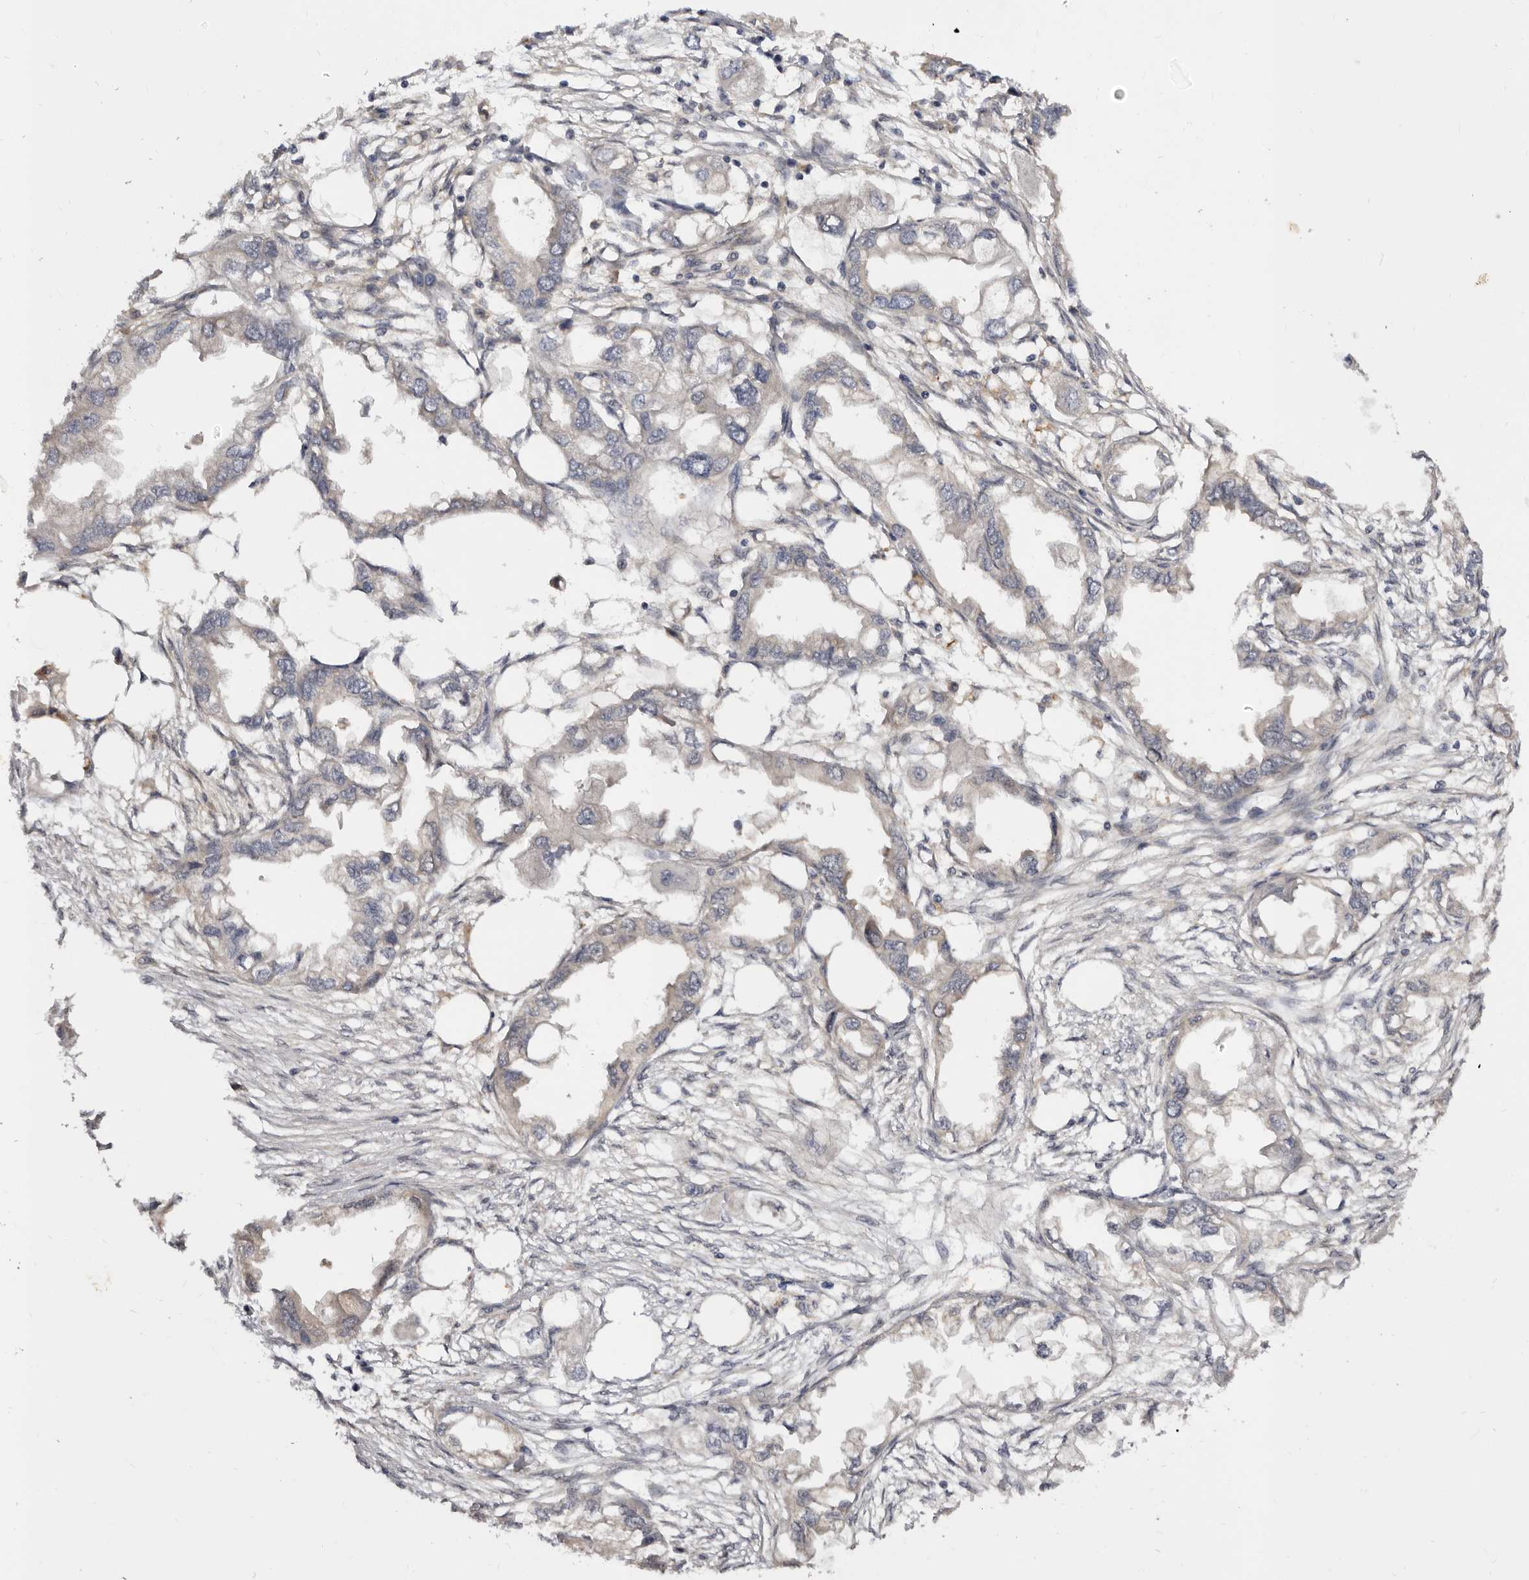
{"staining": {"intensity": "weak", "quantity": "<25%", "location": "cytoplasmic/membranous"}, "tissue": "endometrial cancer", "cell_type": "Tumor cells", "image_type": "cancer", "snomed": [{"axis": "morphology", "description": "Adenocarcinoma, NOS"}, {"axis": "morphology", "description": "Adenocarcinoma, metastatic, NOS"}, {"axis": "topography", "description": "Adipose tissue"}, {"axis": "topography", "description": "Endometrium"}], "caption": "High power microscopy histopathology image of an immunohistochemistry image of endometrial cancer, revealing no significant staining in tumor cells. (DAB immunohistochemistry (IHC), high magnification).", "gene": "INAVA", "patient": {"sex": "female", "age": 67}}